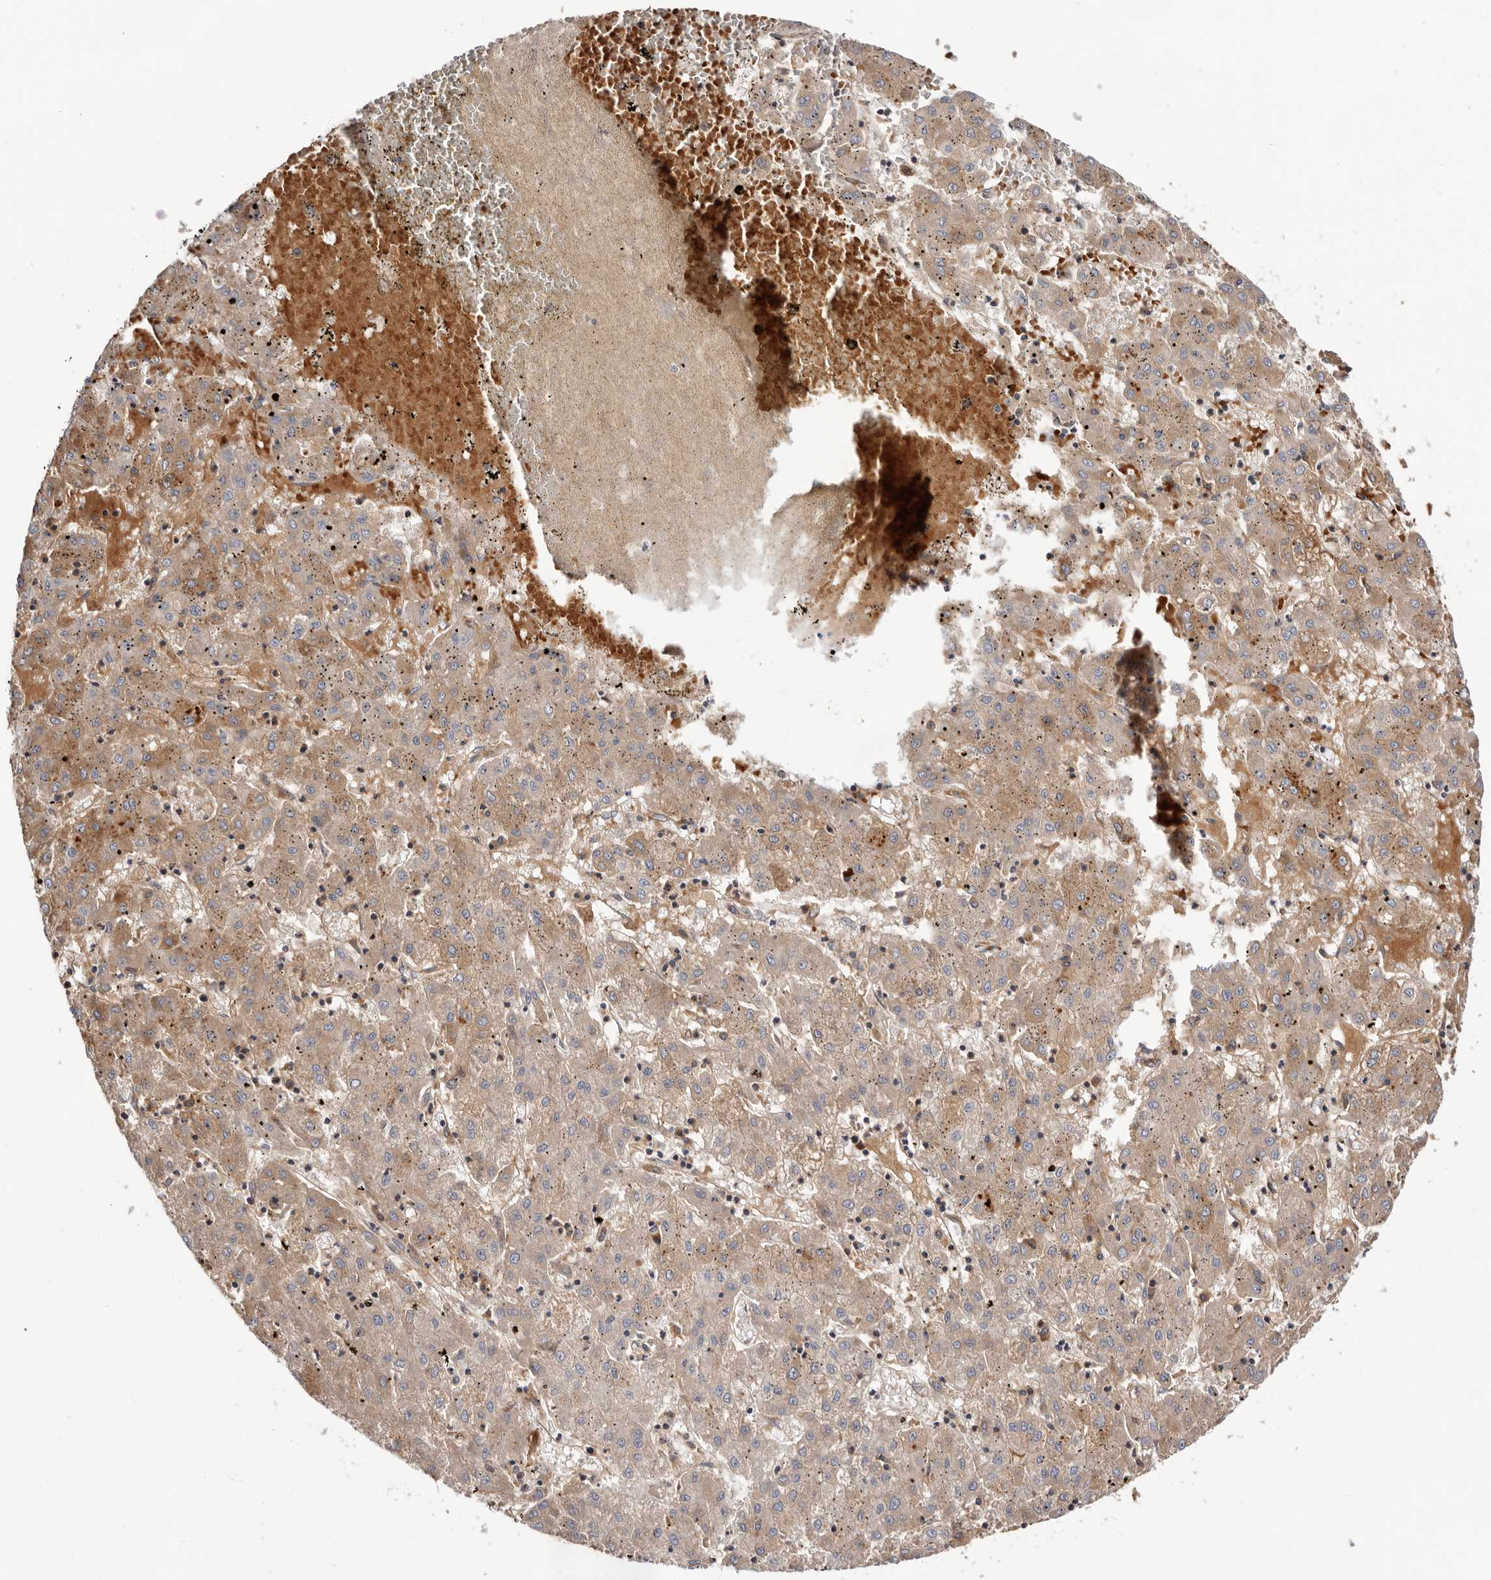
{"staining": {"intensity": "weak", "quantity": ">75%", "location": "cytoplasmic/membranous"}, "tissue": "liver cancer", "cell_type": "Tumor cells", "image_type": "cancer", "snomed": [{"axis": "morphology", "description": "Carcinoma, Hepatocellular, NOS"}, {"axis": "topography", "description": "Liver"}], "caption": "Tumor cells show weak cytoplasmic/membranous staining in about >75% of cells in hepatocellular carcinoma (liver). The staining was performed using DAB (3,3'-diaminobenzidine) to visualize the protein expression in brown, while the nuclei were stained in blue with hematoxylin (Magnification: 20x).", "gene": "RNF213", "patient": {"sex": "male", "age": 72}}